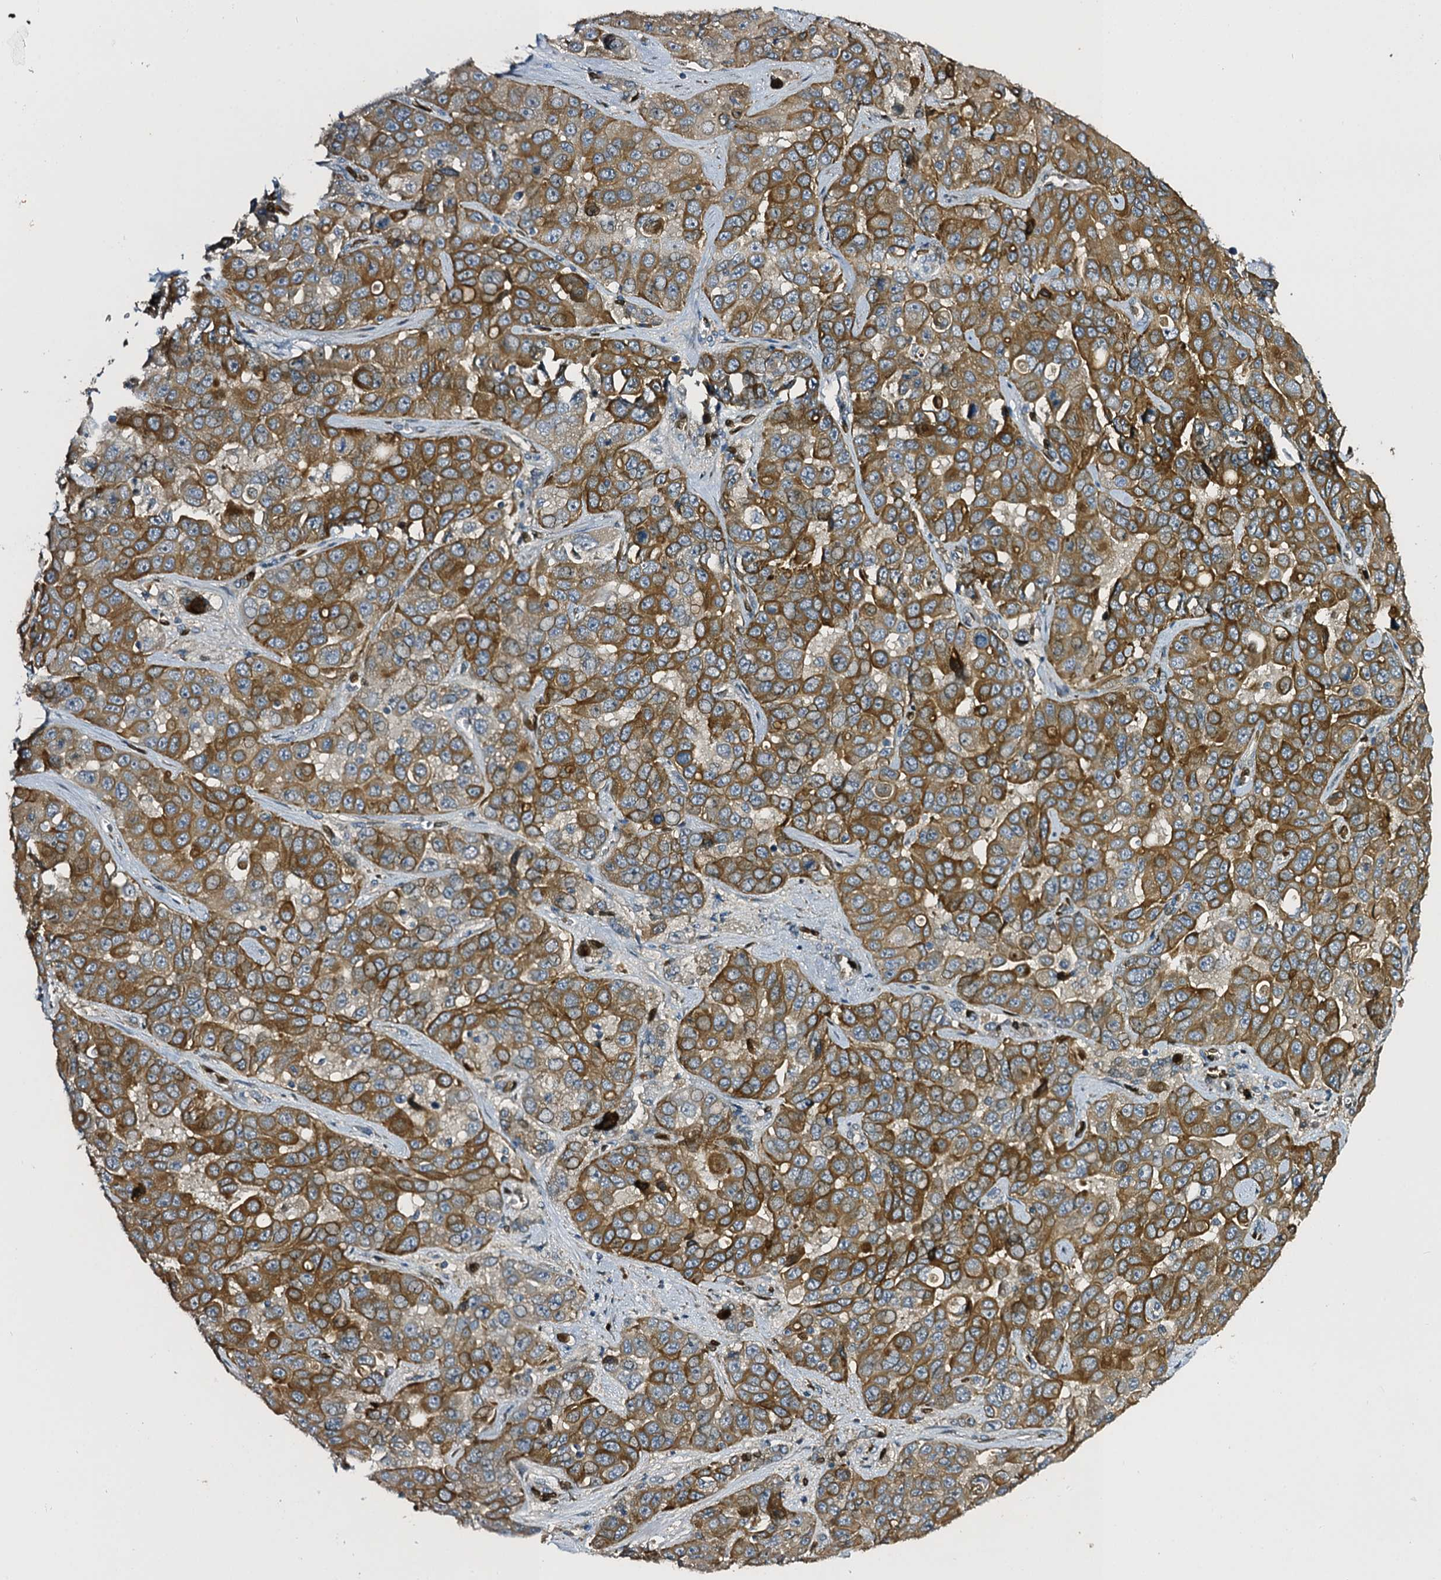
{"staining": {"intensity": "moderate", "quantity": ">75%", "location": "cytoplasmic/membranous"}, "tissue": "liver cancer", "cell_type": "Tumor cells", "image_type": "cancer", "snomed": [{"axis": "morphology", "description": "Cholangiocarcinoma"}, {"axis": "topography", "description": "Liver"}], "caption": "Protein staining reveals moderate cytoplasmic/membranous expression in approximately >75% of tumor cells in liver cholangiocarcinoma. The staining was performed using DAB (3,3'-diaminobenzidine) to visualize the protein expression in brown, while the nuclei were stained in blue with hematoxylin (Magnification: 20x).", "gene": "SLC11A2", "patient": {"sex": "female", "age": 52}}